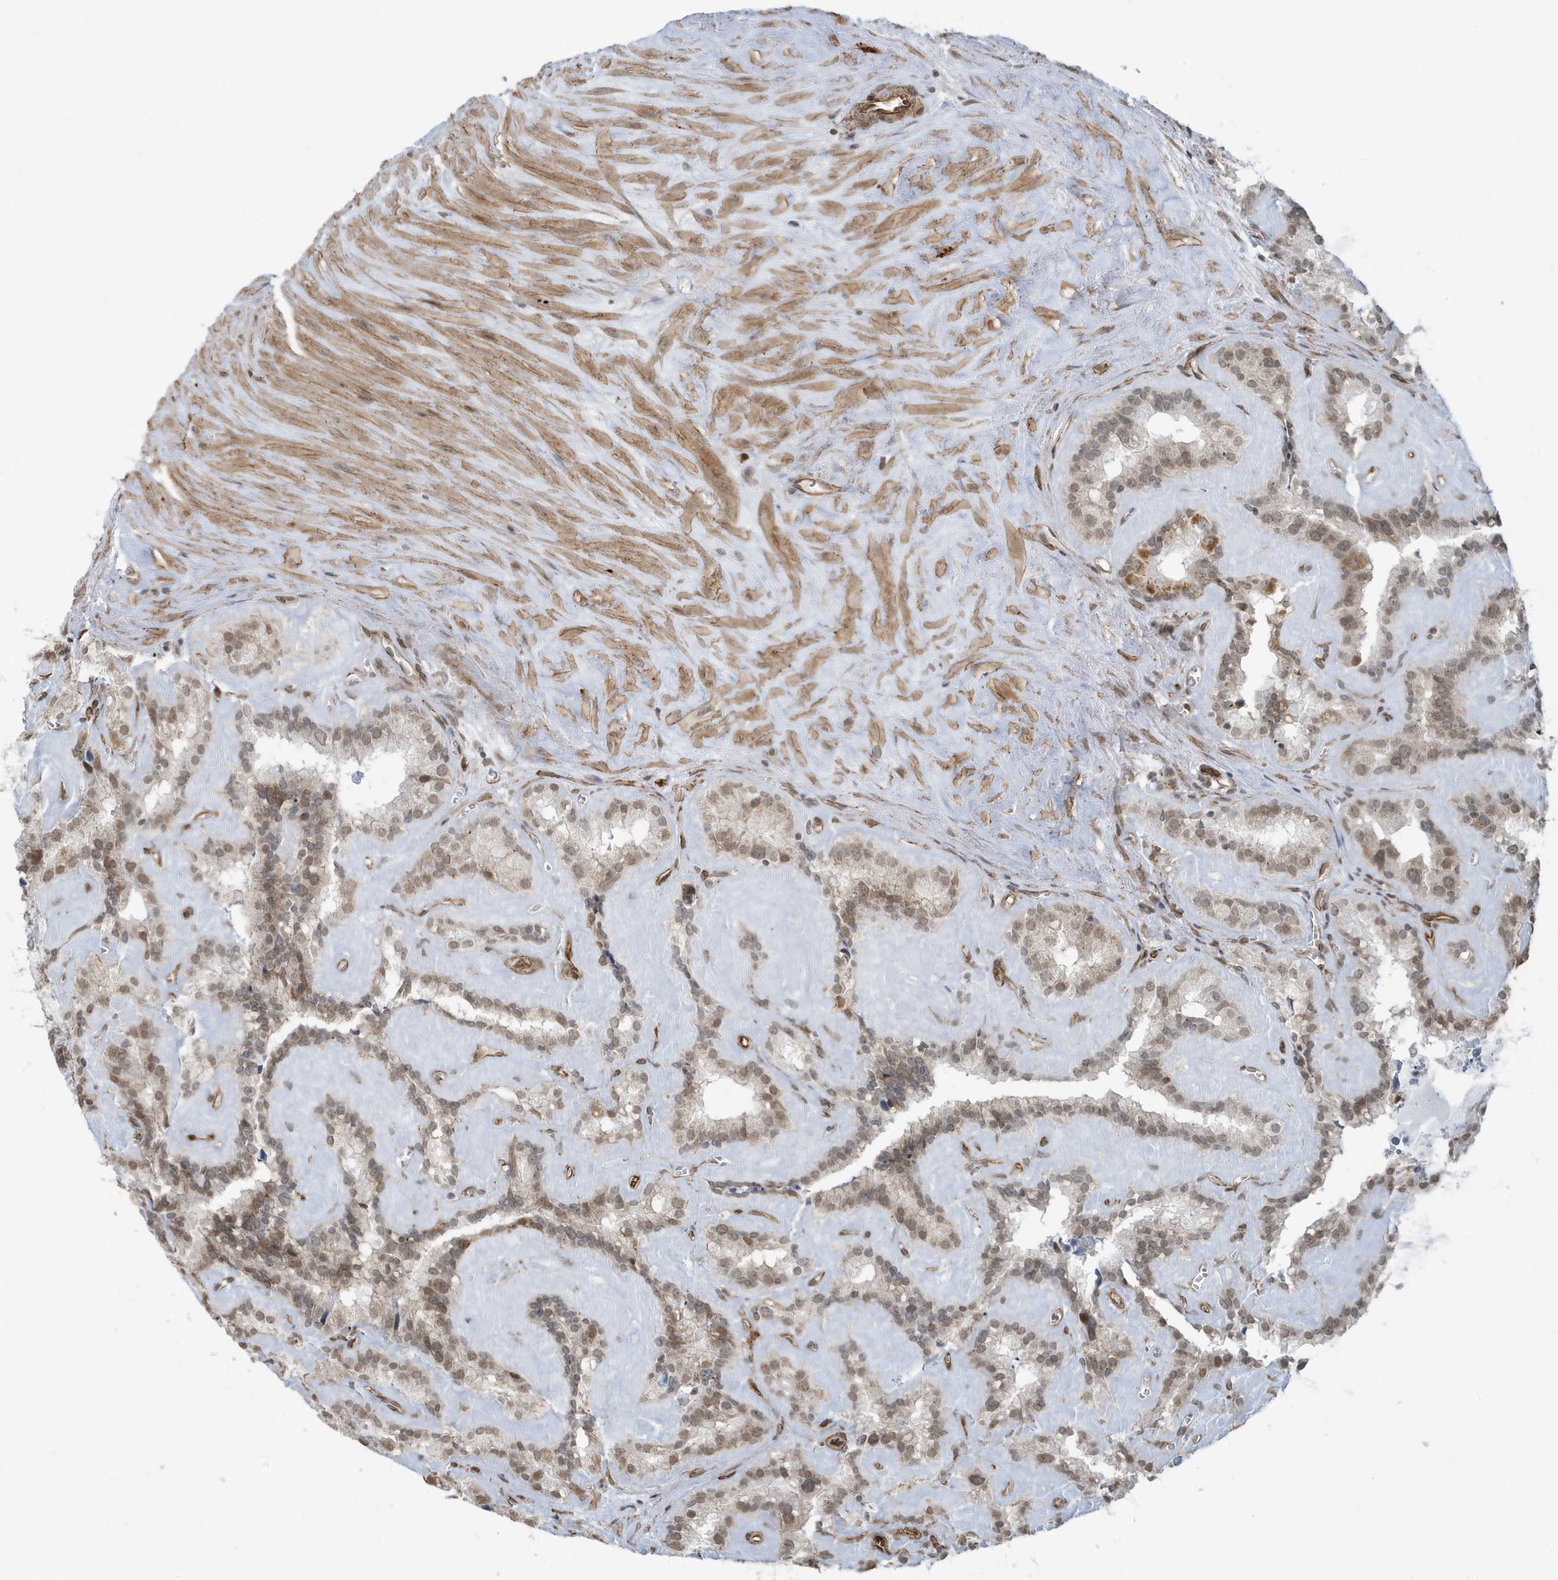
{"staining": {"intensity": "weak", "quantity": "25%-75%", "location": "cytoplasmic/membranous"}, "tissue": "seminal vesicle", "cell_type": "Glandular cells", "image_type": "normal", "snomed": [{"axis": "morphology", "description": "Normal tissue, NOS"}, {"axis": "topography", "description": "Prostate"}, {"axis": "topography", "description": "Seminal veicle"}], "caption": "Immunohistochemical staining of benign seminal vesicle displays weak cytoplasmic/membranous protein expression in about 25%-75% of glandular cells. (DAB IHC, brown staining for protein, blue staining for nuclei).", "gene": "CHCHD4", "patient": {"sex": "male", "age": 59}}